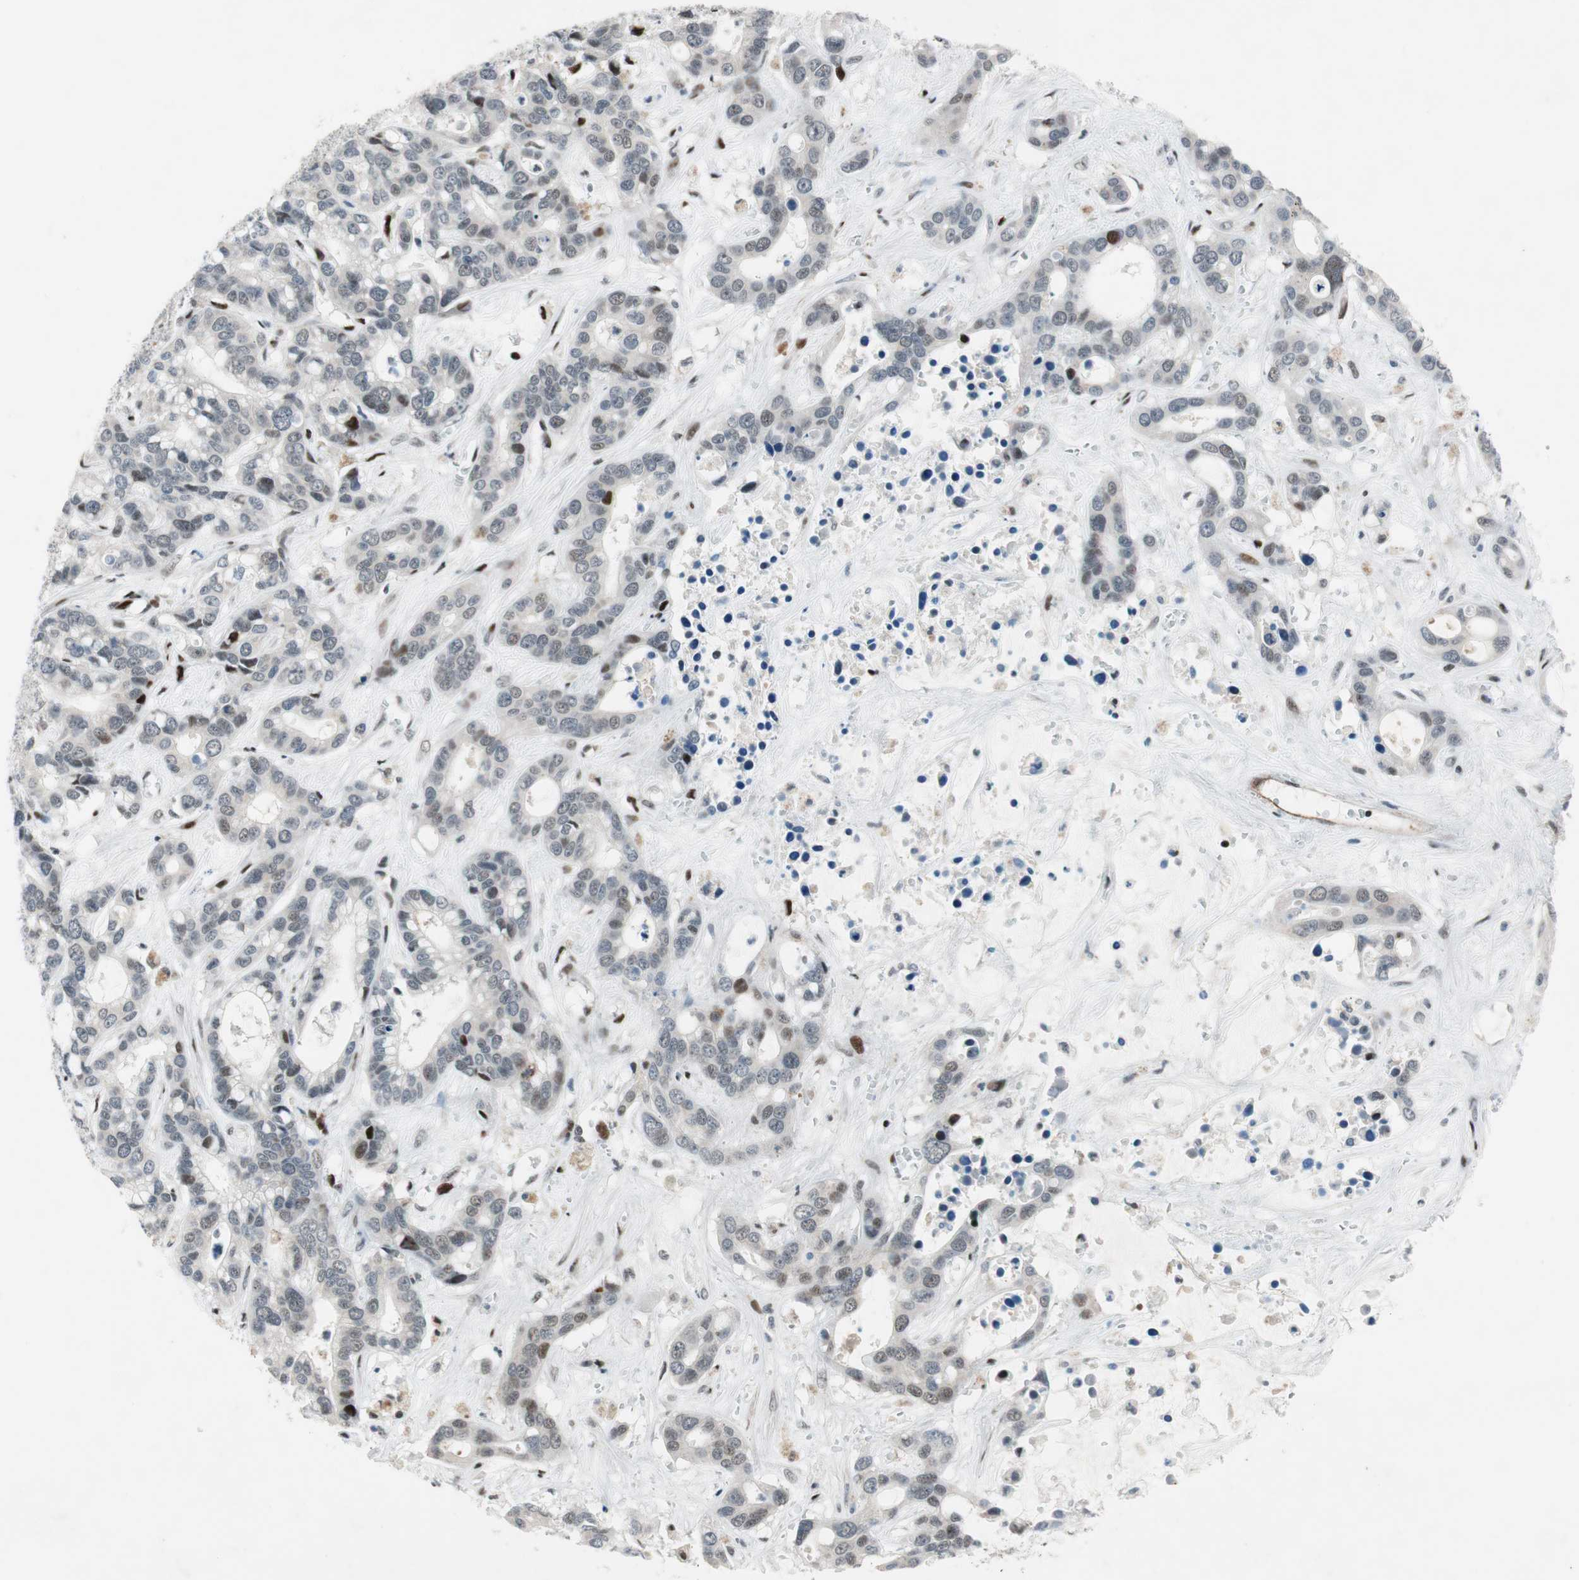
{"staining": {"intensity": "moderate", "quantity": "<25%", "location": "nuclear"}, "tissue": "liver cancer", "cell_type": "Tumor cells", "image_type": "cancer", "snomed": [{"axis": "morphology", "description": "Cholangiocarcinoma"}, {"axis": "topography", "description": "Liver"}], "caption": "Immunohistochemical staining of human liver cancer (cholangiocarcinoma) exhibits moderate nuclear protein staining in about <25% of tumor cells. Nuclei are stained in blue.", "gene": "FBXO44", "patient": {"sex": "female", "age": 65}}